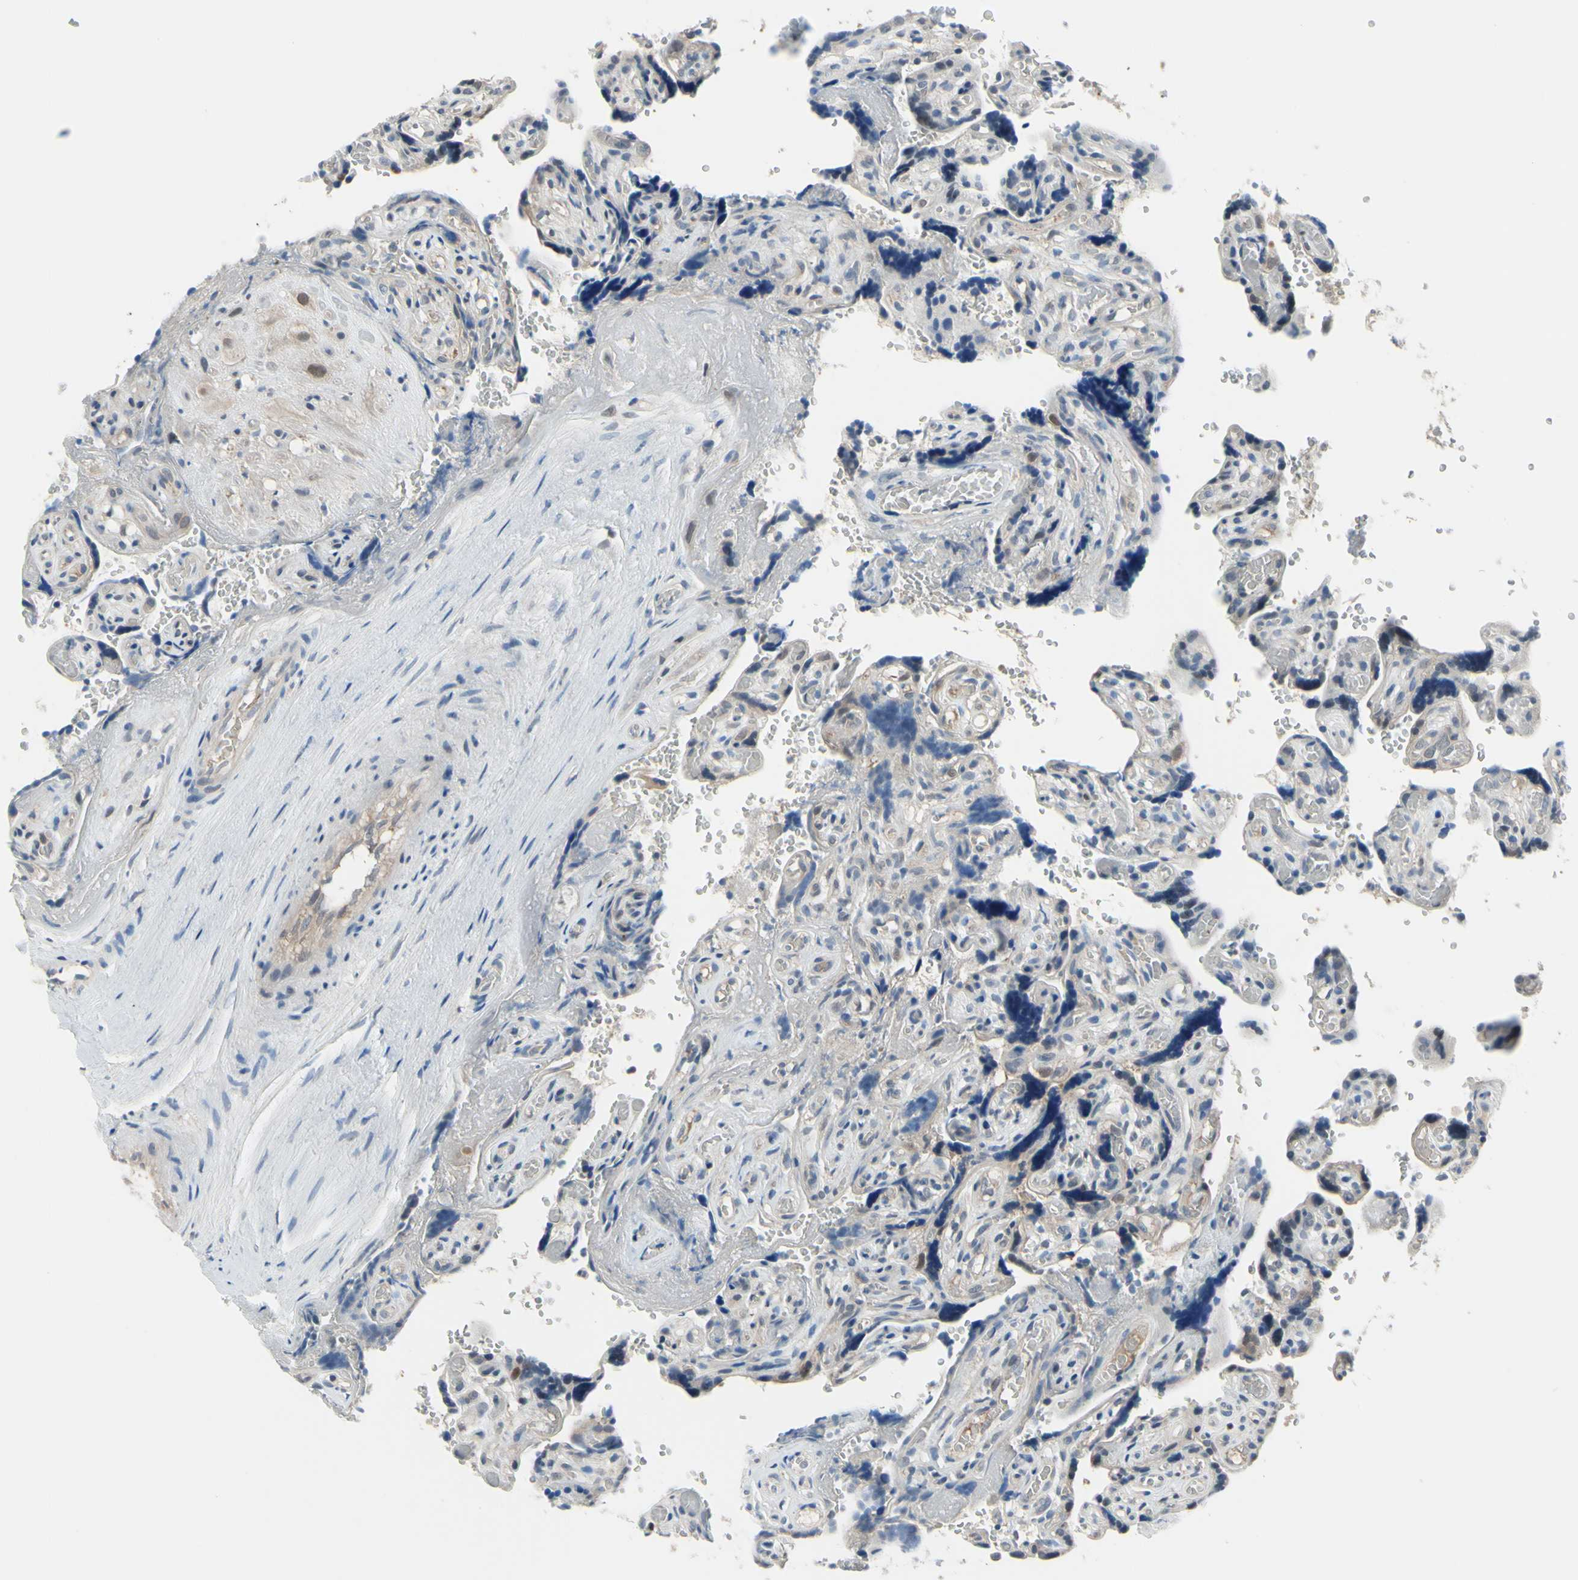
{"staining": {"intensity": "negative", "quantity": "none", "location": "none"}, "tissue": "placenta", "cell_type": "Decidual cells", "image_type": "normal", "snomed": [{"axis": "morphology", "description": "Normal tissue, NOS"}, {"axis": "topography", "description": "Placenta"}], "caption": "DAB immunohistochemical staining of normal placenta reveals no significant staining in decidual cells. (Stains: DAB immunohistochemistry (IHC) with hematoxylin counter stain, Microscopy: brightfield microscopy at high magnification).", "gene": "HSPA4", "patient": {"sex": "female", "age": 30}}